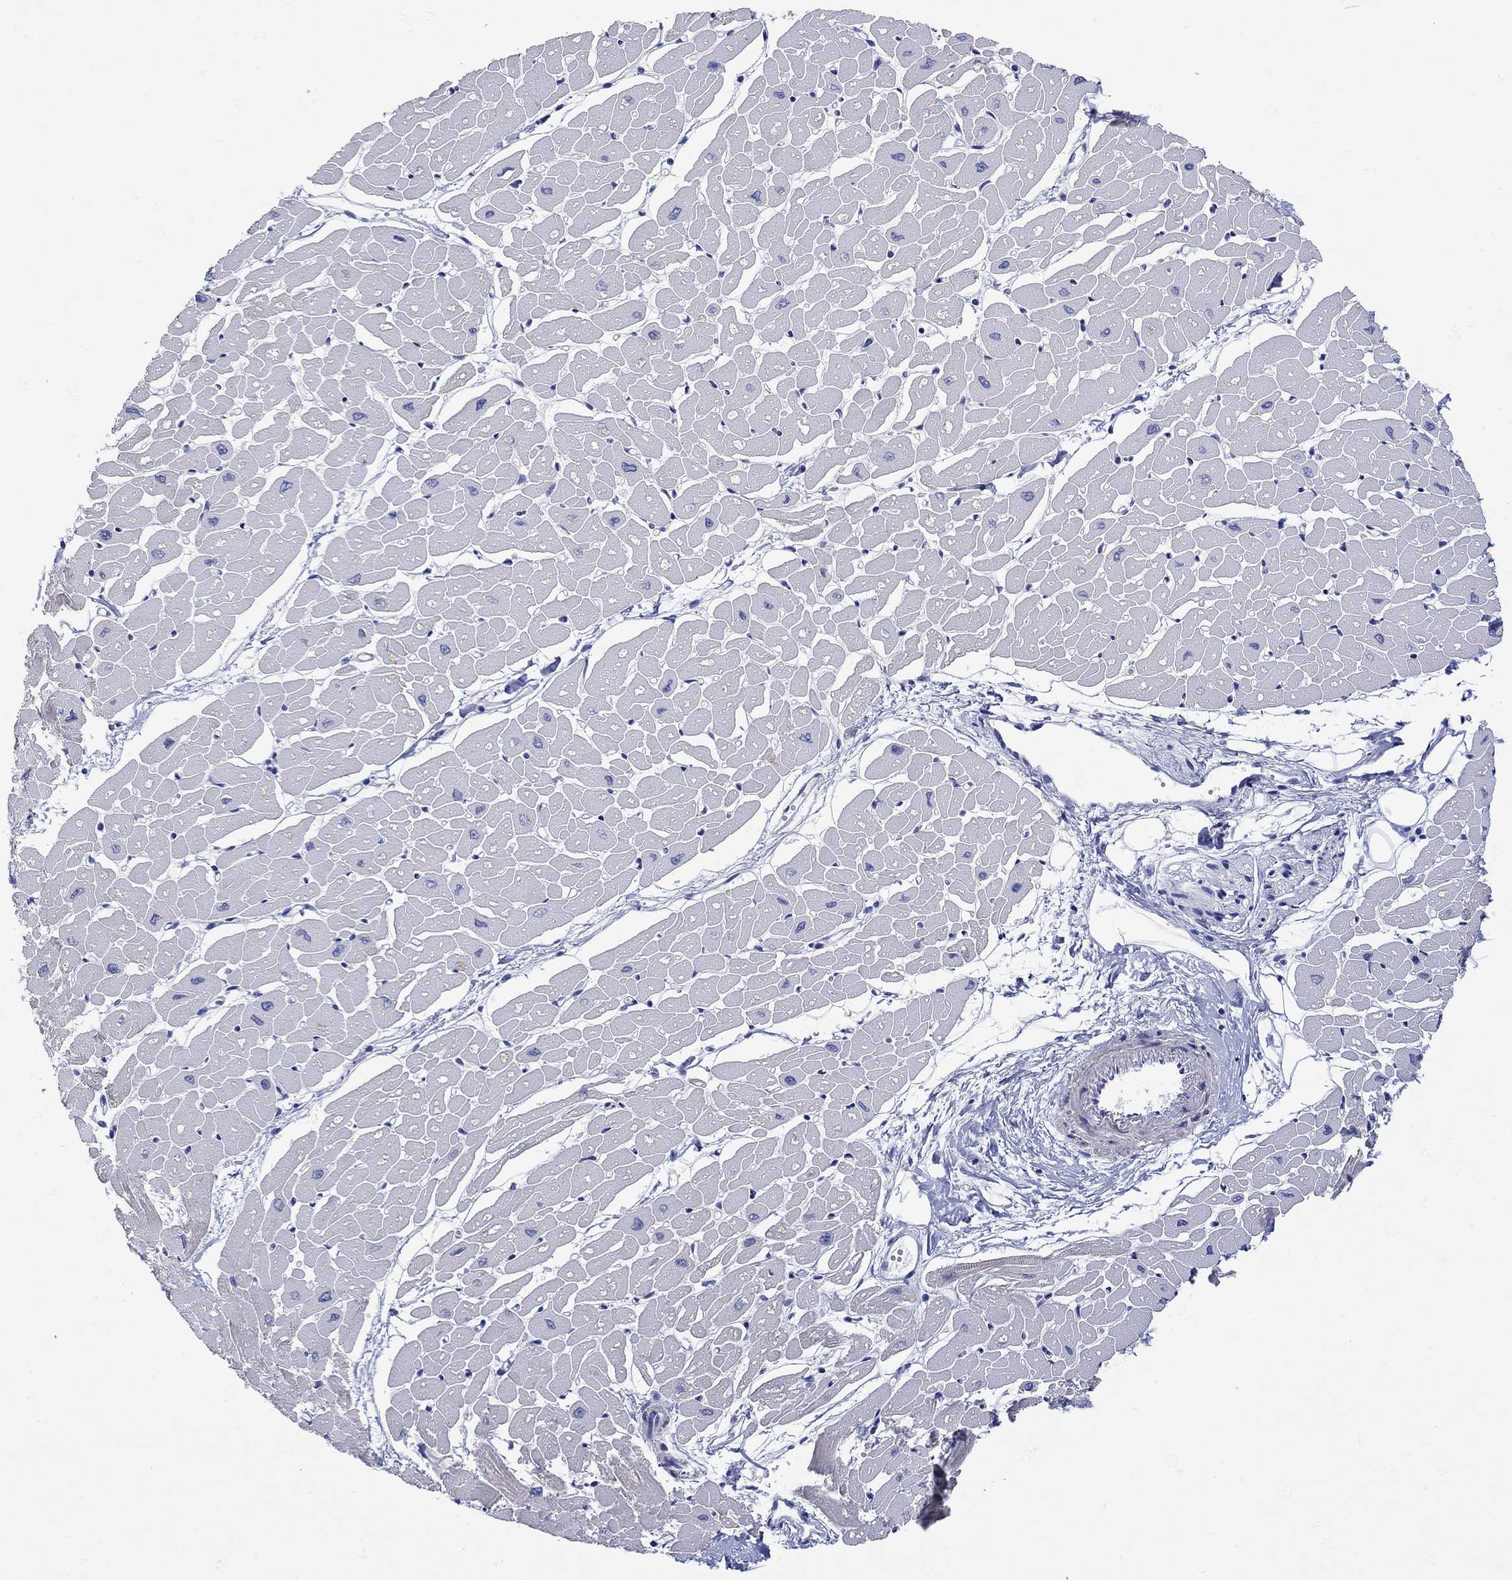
{"staining": {"intensity": "negative", "quantity": "none", "location": "none"}, "tissue": "heart muscle", "cell_type": "Cardiomyocytes", "image_type": "normal", "snomed": [{"axis": "morphology", "description": "Normal tissue, NOS"}, {"axis": "topography", "description": "Heart"}], "caption": "This is an immunohistochemistry (IHC) histopathology image of unremarkable heart muscle. There is no expression in cardiomyocytes.", "gene": "MSI1", "patient": {"sex": "male", "age": 57}}